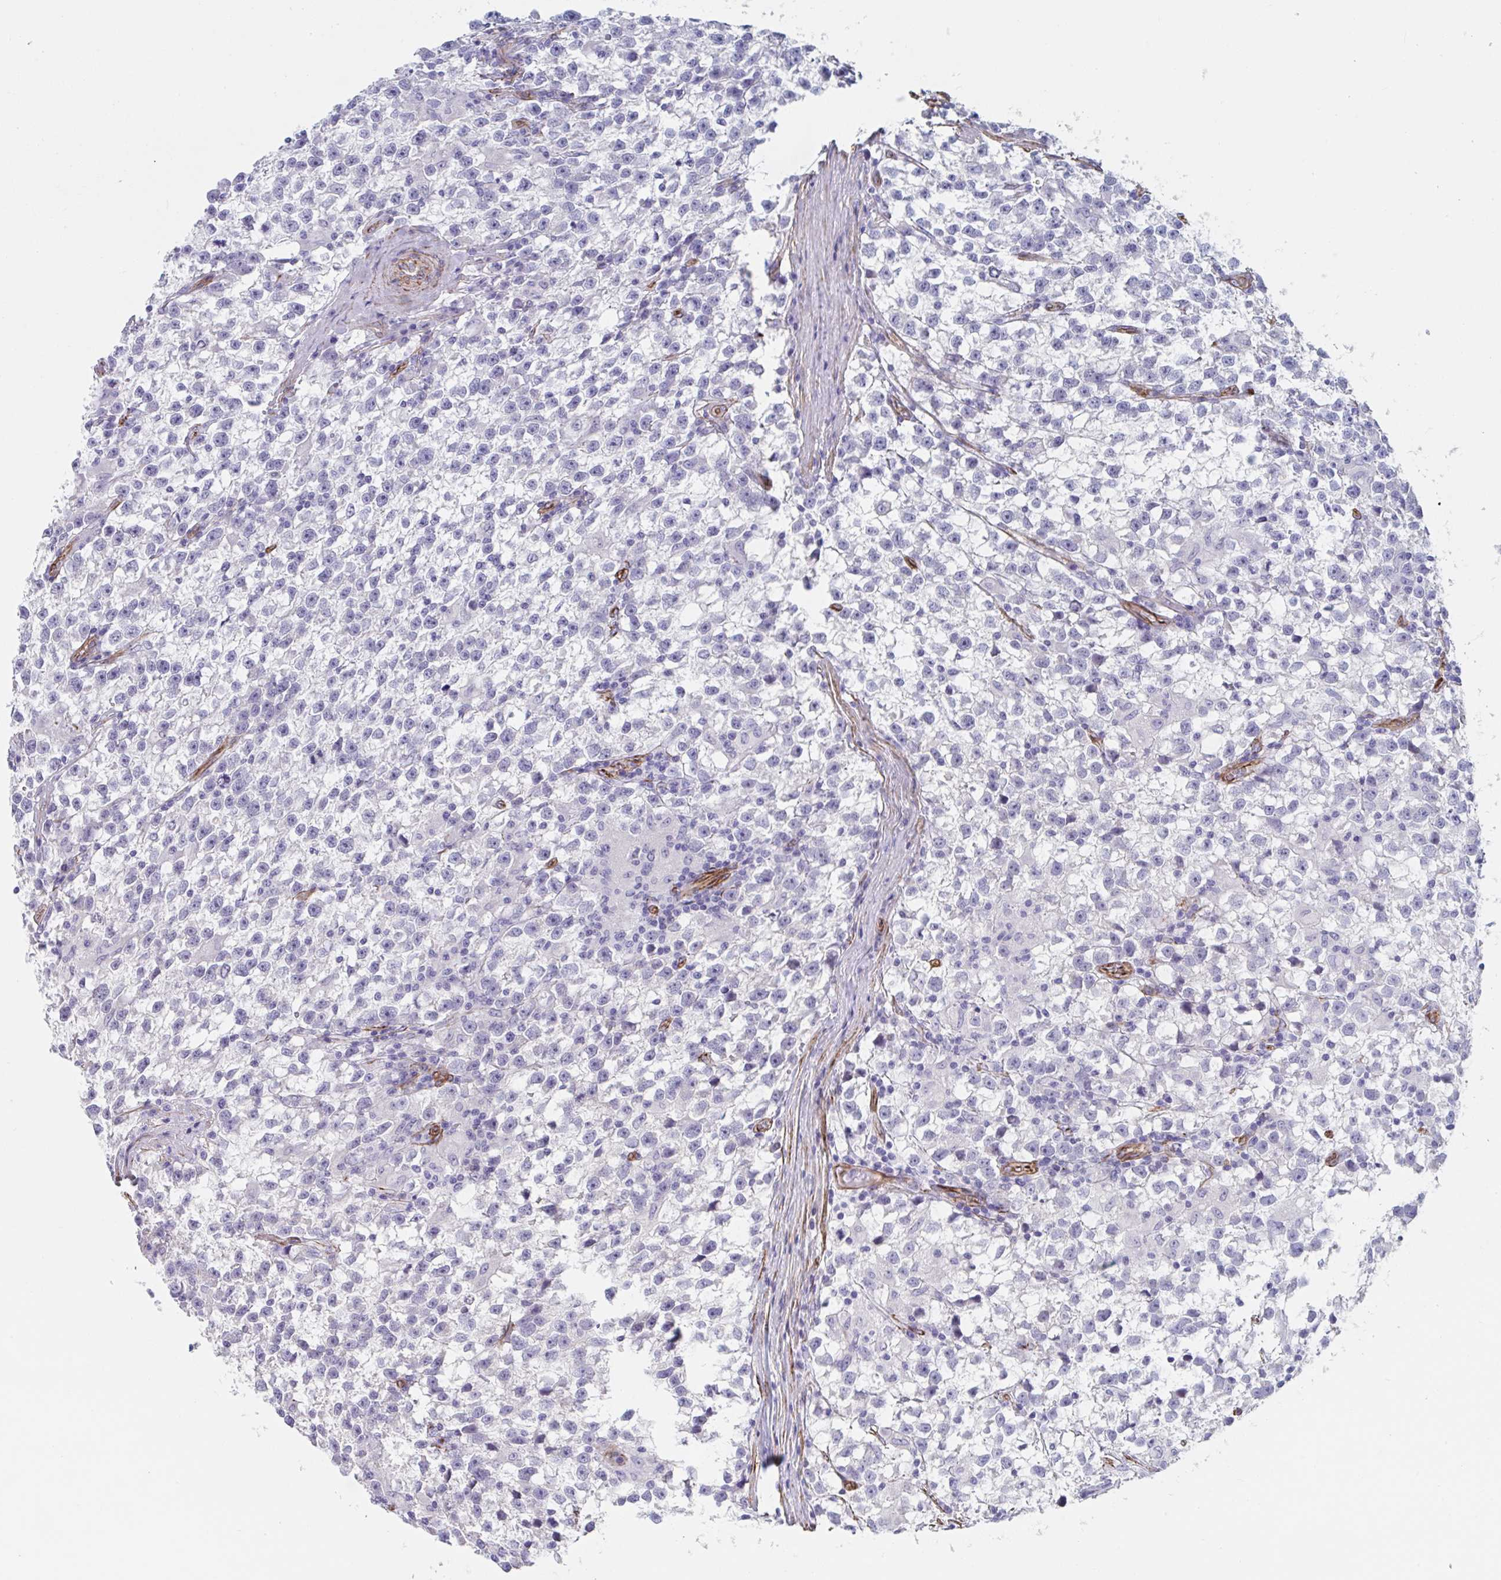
{"staining": {"intensity": "negative", "quantity": "none", "location": "none"}, "tissue": "testis cancer", "cell_type": "Tumor cells", "image_type": "cancer", "snomed": [{"axis": "morphology", "description": "Seminoma, NOS"}, {"axis": "topography", "description": "Testis"}], "caption": "A high-resolution micrograph shows IHC staining of testis cancer, which displays no significant expression in tumor cells.", "gene": "CITED4", "patient": {"sex": "male", "age": 31}}